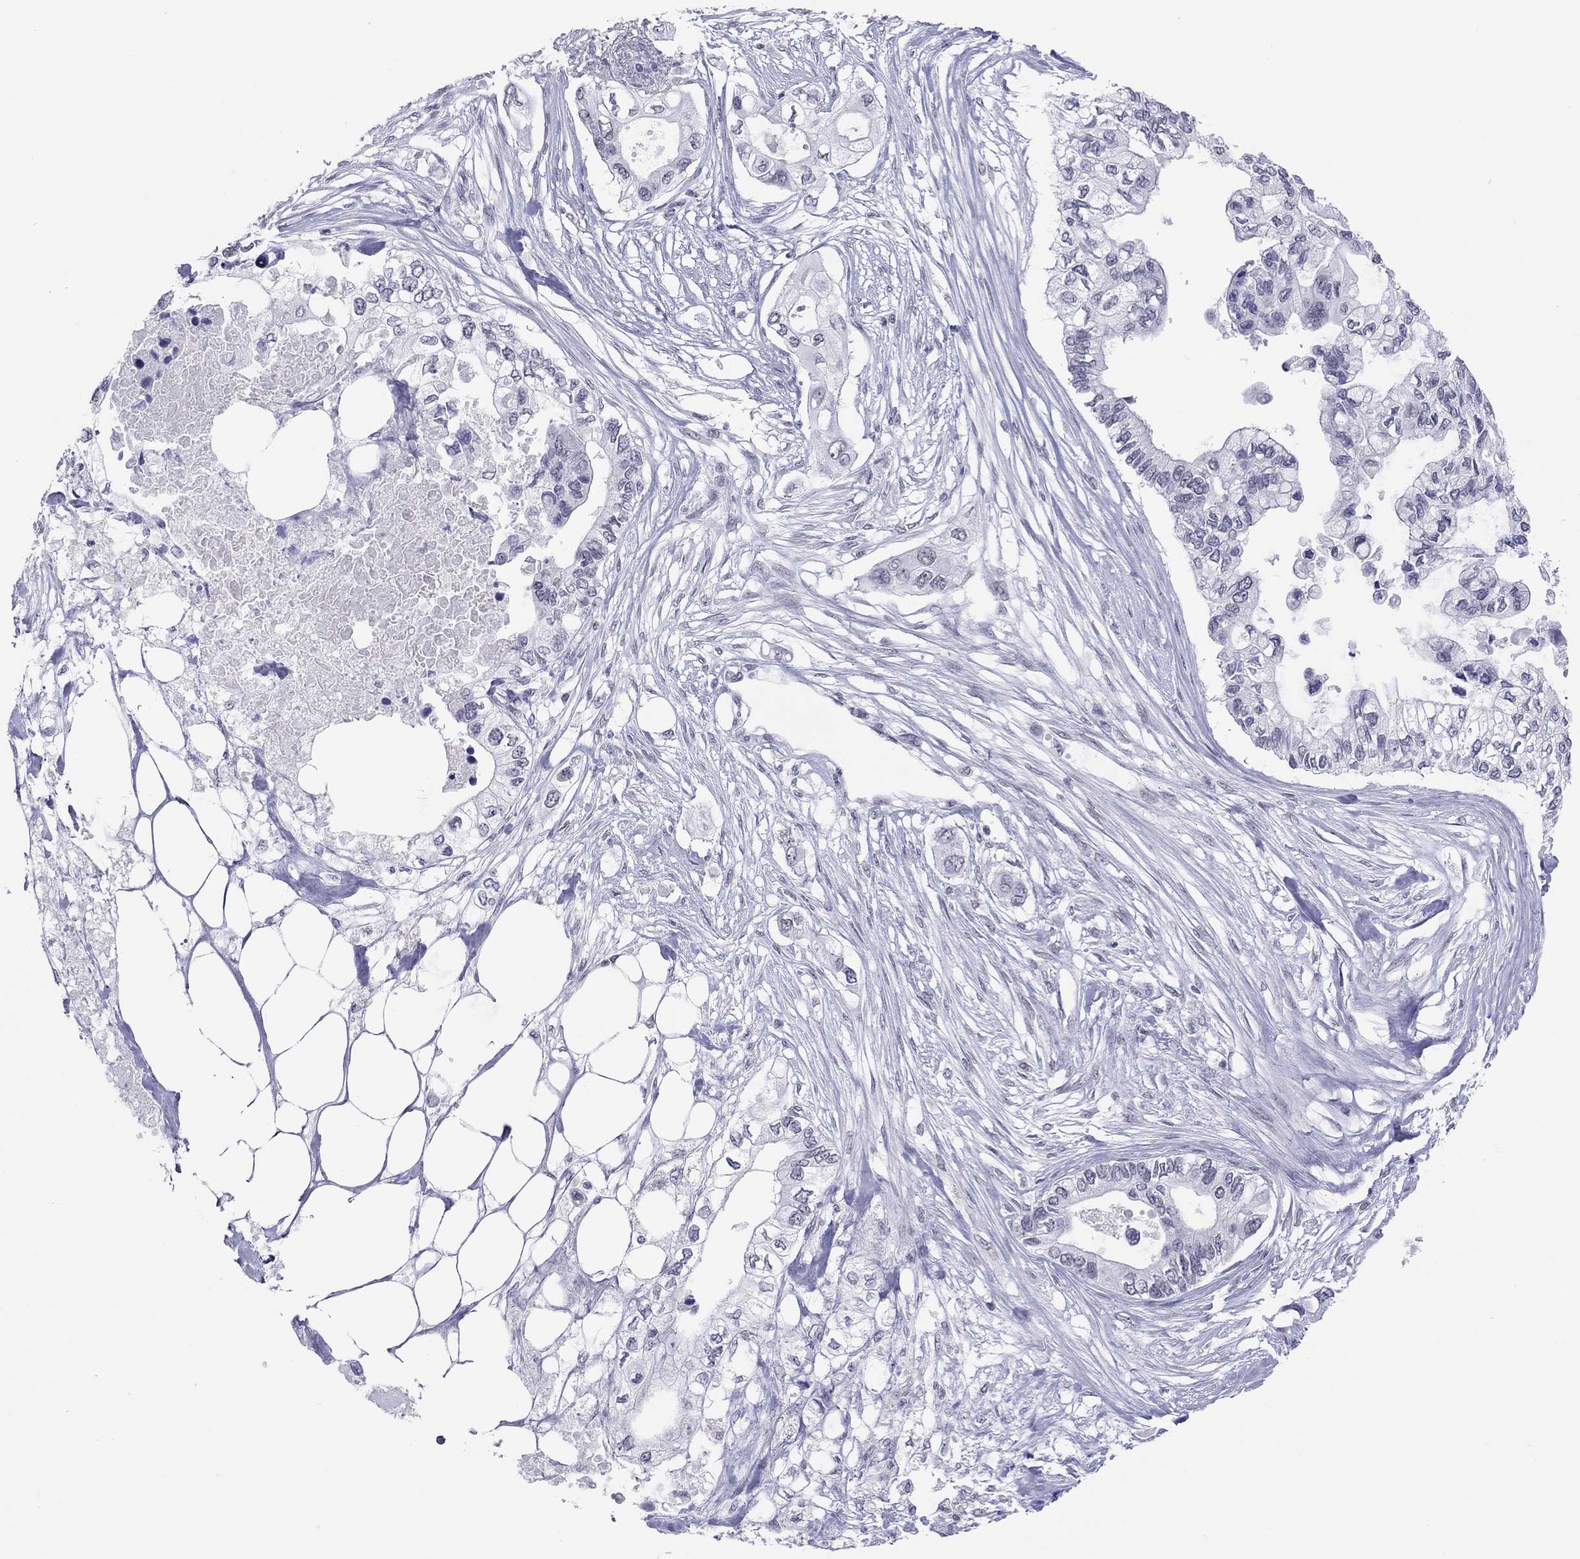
{"staining": {"intensity": "negative", "quantity": "none", "location": "none"}, "tissue": "pancreatic cancer", "cell_type": "Tumor cells", "image_type": "cancer", "snomed": [{"axis": "morphology", "description": "Adenocarcinoma, NOS"}, {"axis": "topography", "description": "Pancreas"}], "caption": "Pancreatic adenocarcinoma stained for a protein using IHC displays no expression tumor cells.", "gene": "JHY", "patient": {"sex": "female", "age": 63}}